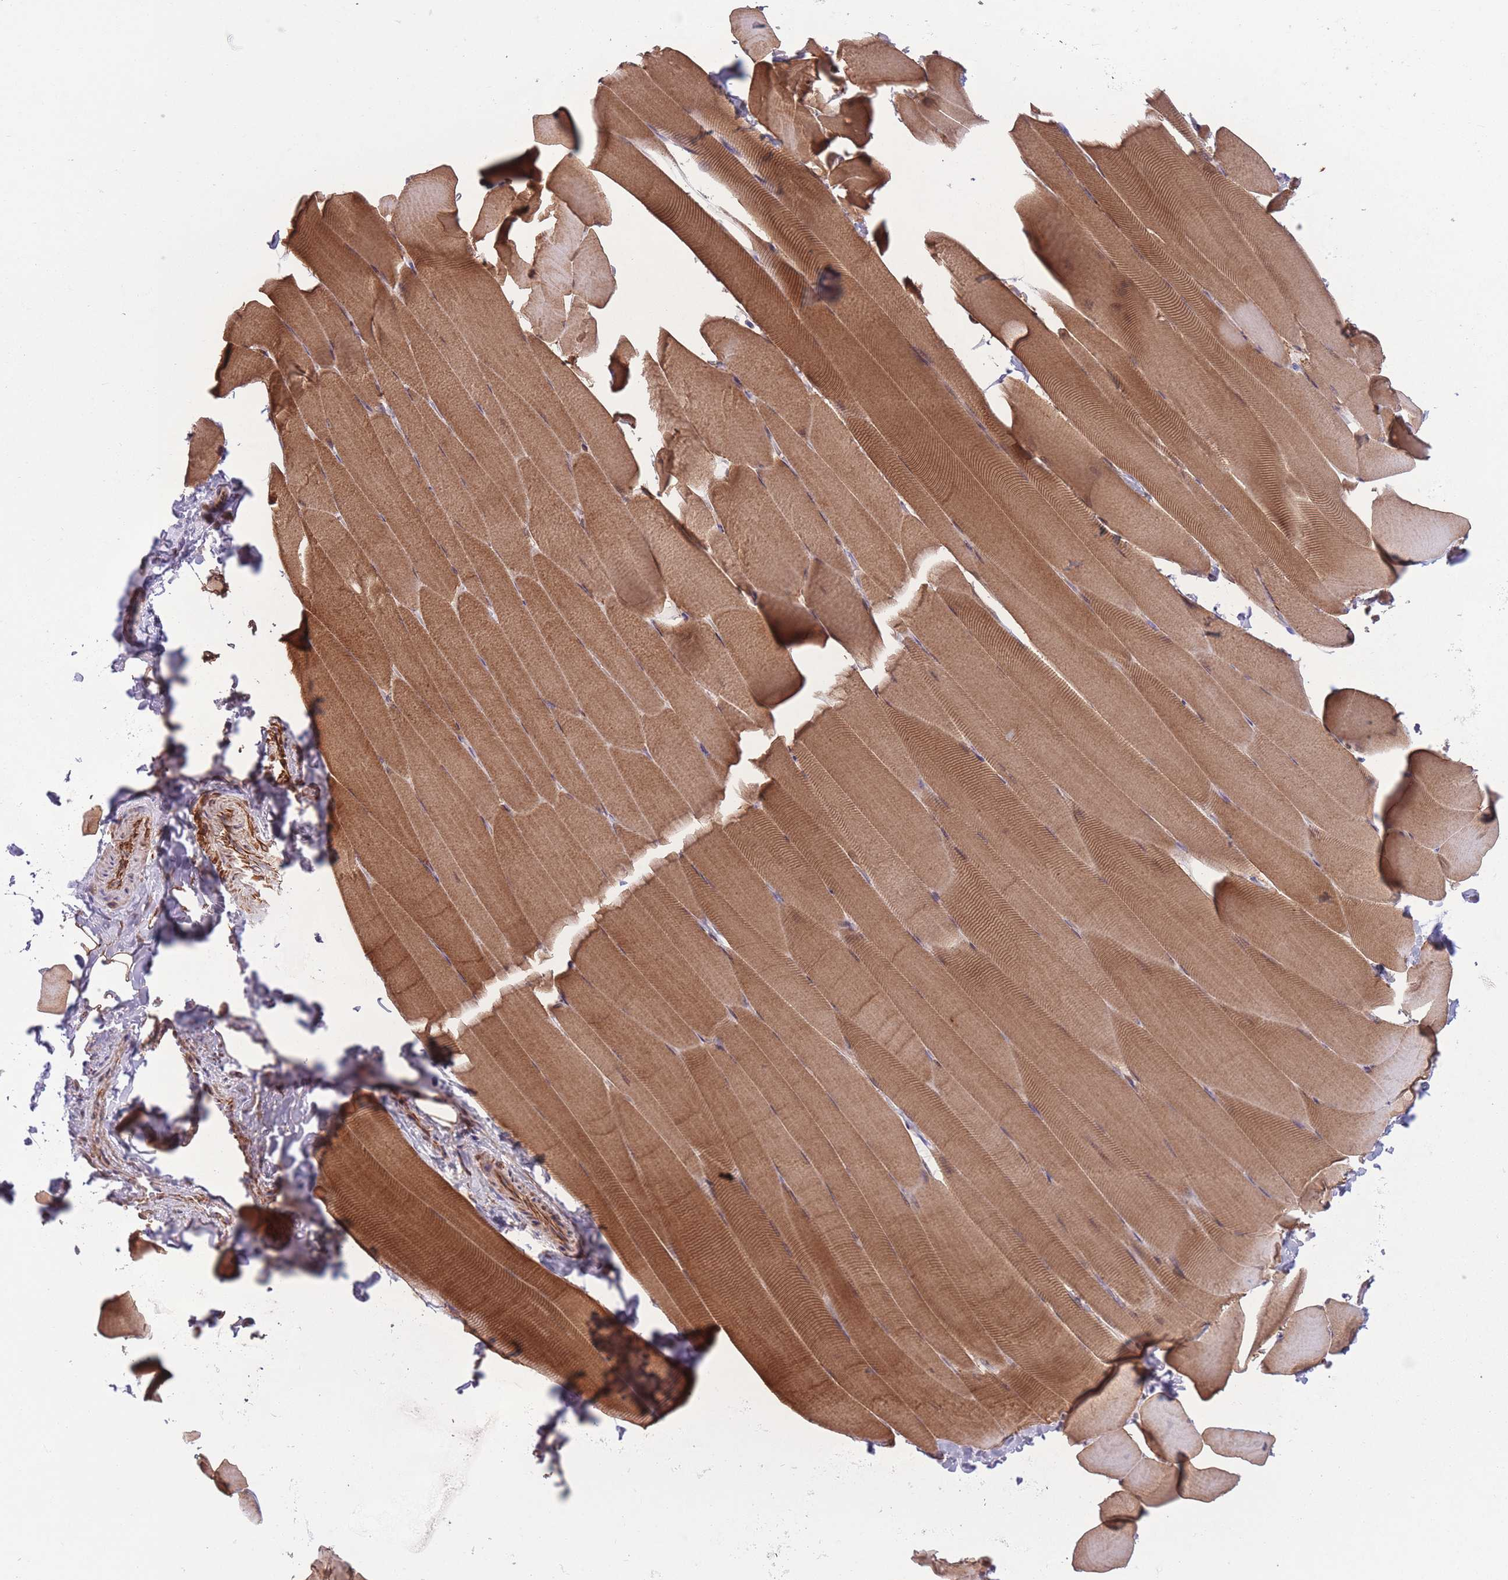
{"staining": {"intensity": "strong", "quantity": "25%-75%", "location": "cytoplasmic/membranous"}, "tissue": "skeletal muscle", "cell_type": "Myocytes", "image_type": "normal", "snomed": [{"axis": "morphology", "description": "Normal tissue, NOS"}, {"axis": "topography", "description": "Skeletal muscle"}], "caption": "A micrograph of skeletal muscle stained for a protein displays strong cytoplasmic/membranous brown staining in myocytes.", "gene": "ATP5MF", "patient": {"sex": "male", "age": 25}}